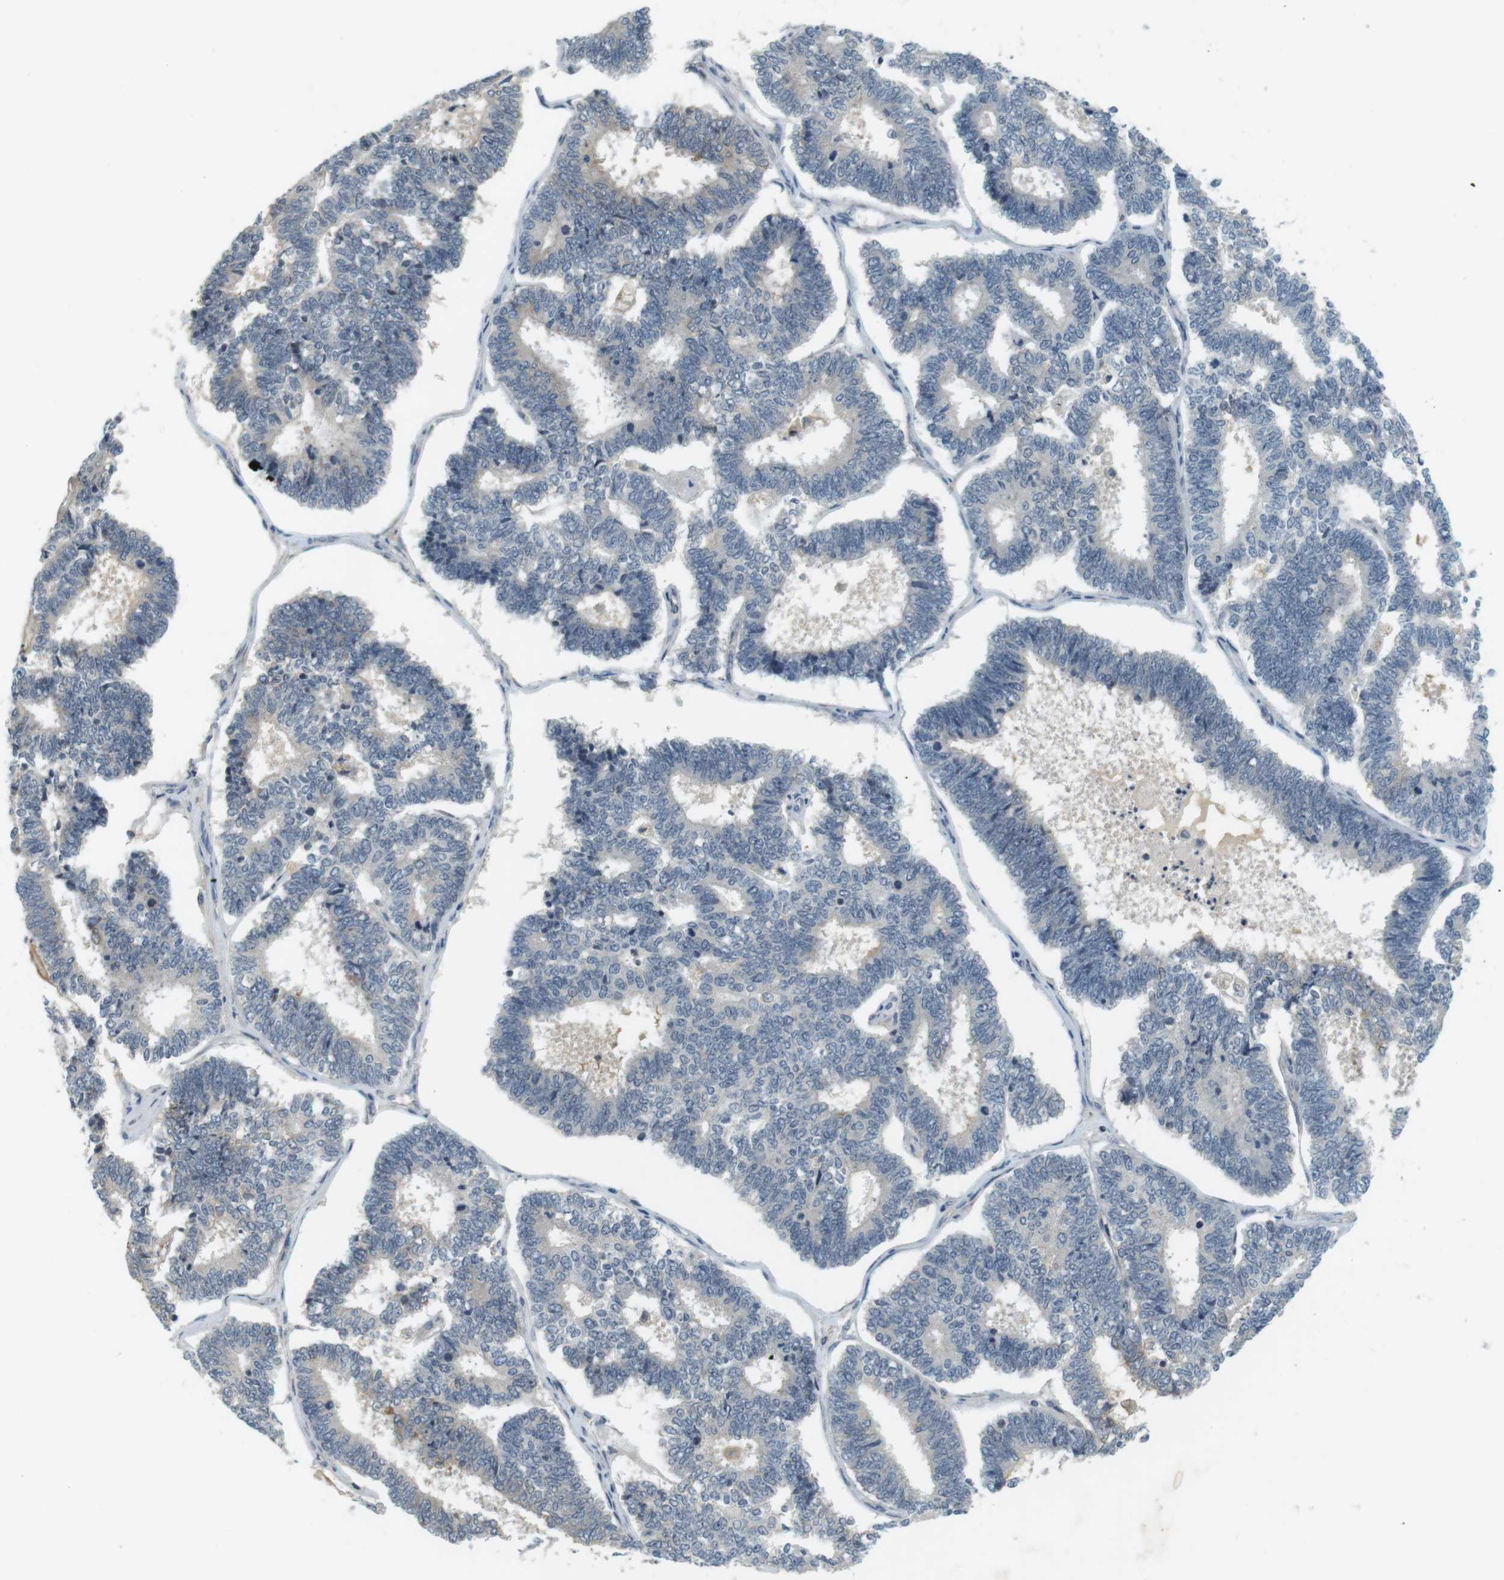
{"staining": {"intensity": "negative", "quantity": "none", "location": "none"}, "tissue": "endometrial cancer", "cell_type": "Tumor cells", "image_type": "cancer", "snomed": [{"axis": "morphology", "description": "Adenocarcinoma, NOS"}, {"axis": "topography", "description": "Endometrium"}], "caption": "Human endometrial adenocarcinoma stained for a protein using IHC exhibits no expression in tumor cells.", "gene": "WNT7A", "patient": {"sex": "female", "age": 70}}